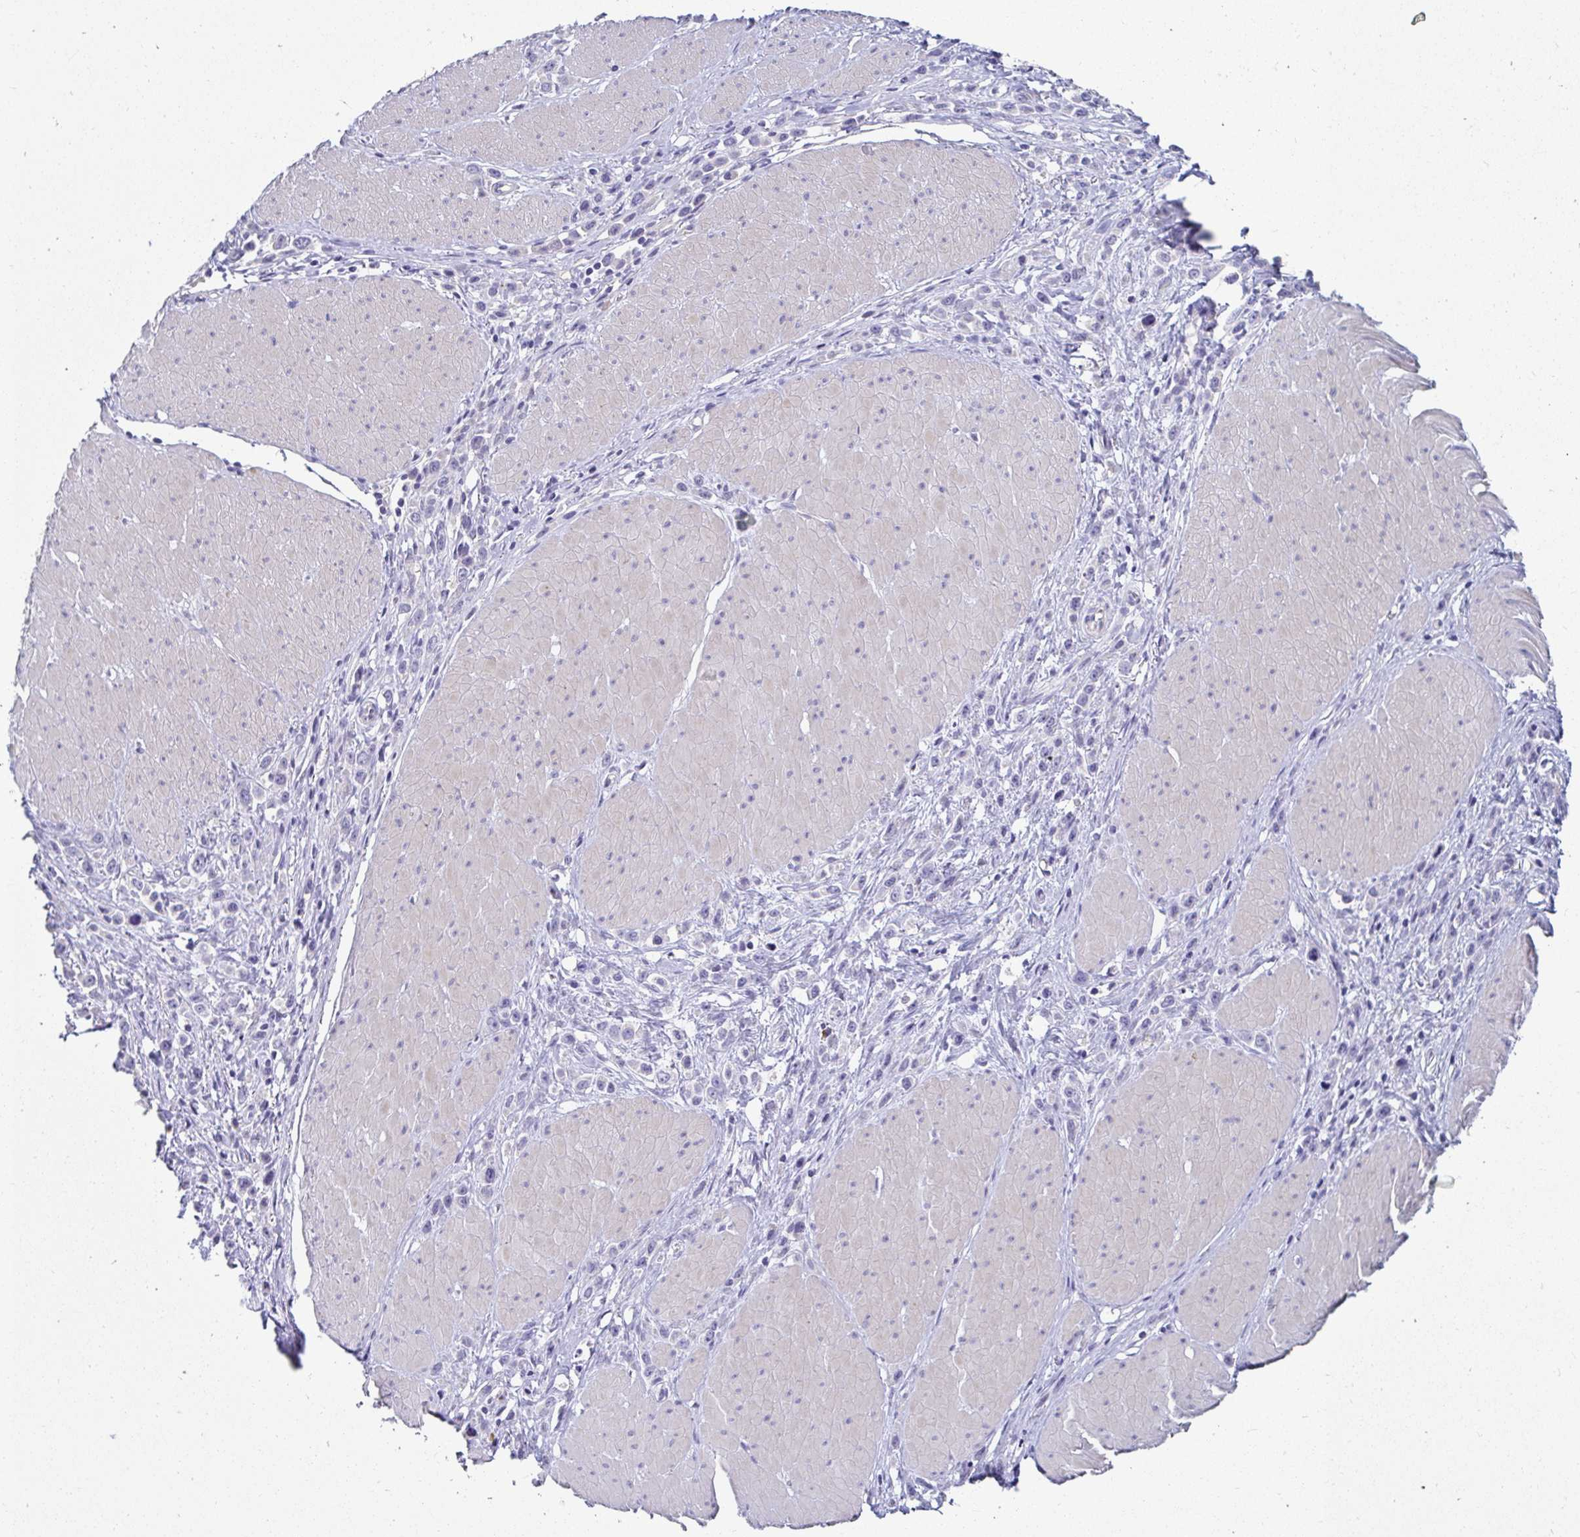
{"staining": {"intensity": "negative", "quantity": "none", "location": "none"}, "tissue": "stomach cancer", "cell_type": "Tumor cells", "image_type": "cancer", "snomed": [{"axis": "morphology", "description": "Adenocarcinoma, NOS"}, {"axis": "topography", "description": "Stomach"}], "caption": "A histopathology image of stomach cancer stained for a protein exhibits no brown staining in tumor cells.", "gene": "C4orf17", "patient": {"sex": "male", "age": 47}}